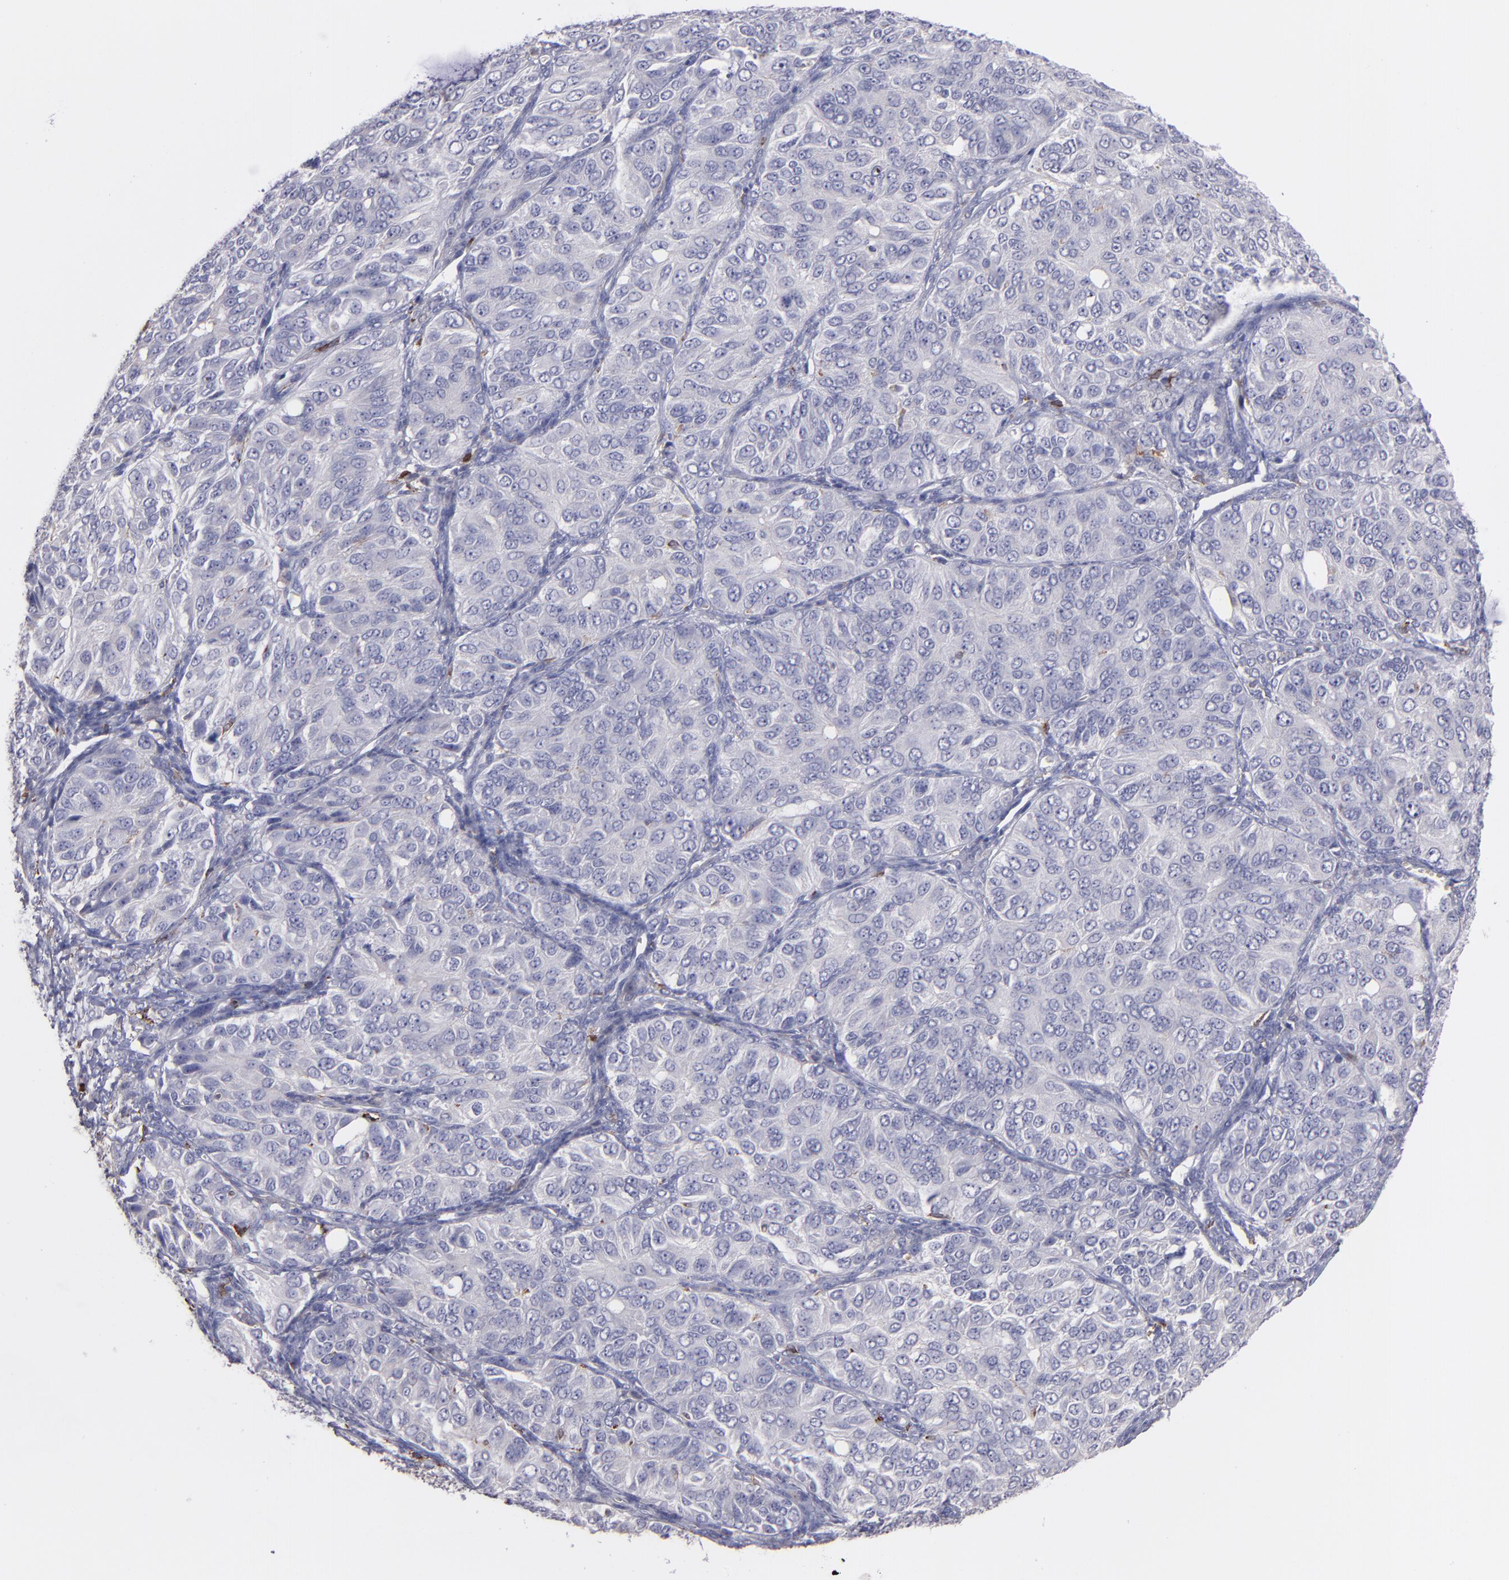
{"staining": {"intensity": "negative", "quantity": "none", "location": "none"}, "tissue": "ovarian cancer", "cell_type": "Tumor cells", "image_type": "cancer", "snomed": [{"axis": "morphology", "description": "Carcinoma, endometroid"}, {"axis": "topography", "description": "Ovary"}], "caption": "This histopathology image is of ovarian endometroid carcinoma stained with immunohistochemistry to label a protein in brown with the nuclei are counter-stained blue. There is no expression in tumor cells. (Immunohistochemistry (ihc), brightfield microscopy, high magnification).", "gene": "C1QA", "patient": {"sex": "female", "age": 51}}